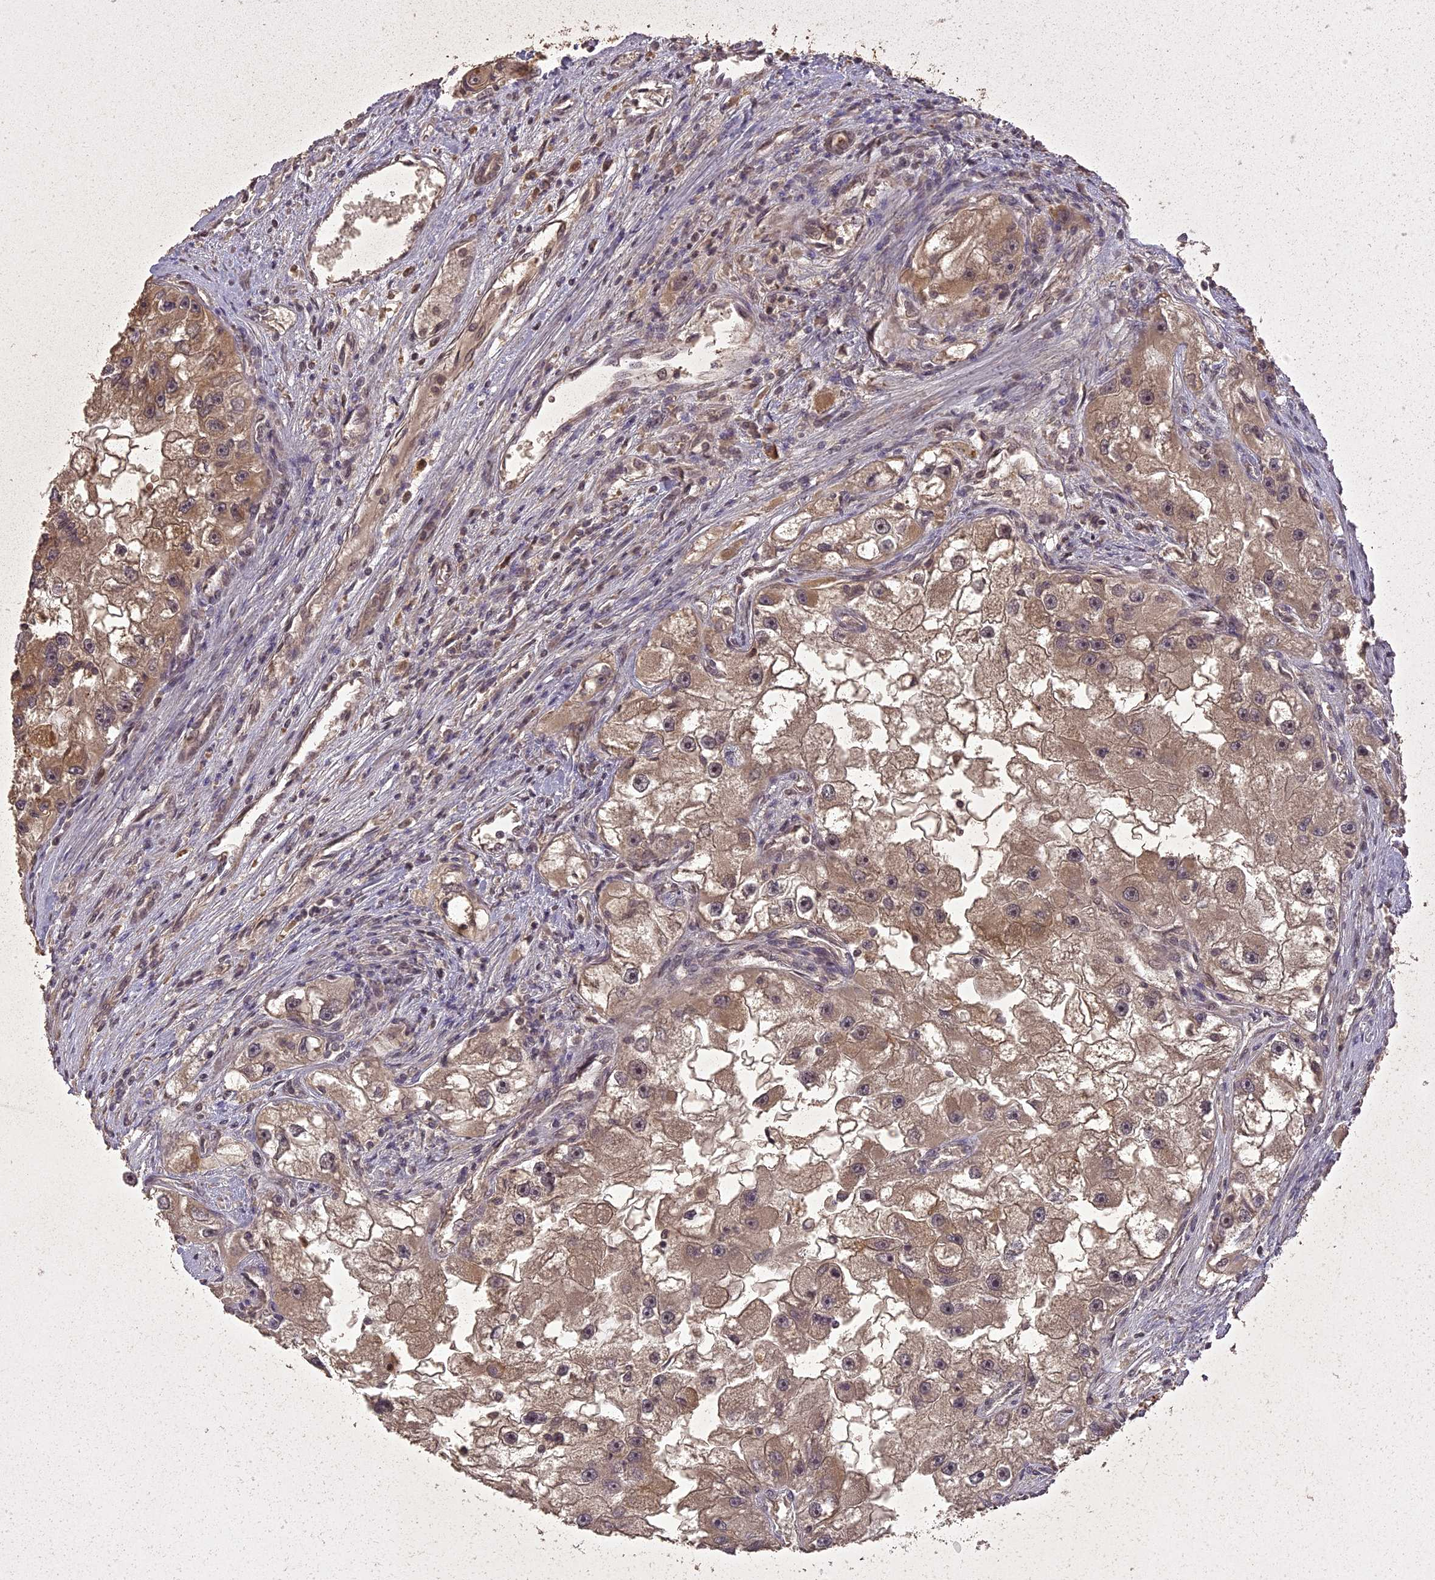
{"staining": {"intensity": "weak", "quantity": ">75%", "location": "cytoplasmic/membranous"}, "tissue": "renal cancer", "cell_type": "Tumor cells", "image_type": "cancer", "snomed": [{"axis": "morphology", "description": "Adenocarcinoma, NOS"}, {"axis": "topography", "description": "Kidney"}], "caption": "High-power microscopy captured an immunohistochemistry (IHC) photomicrograph of renal cancer, revealing weak cytoplasmic/membranous expression in about >75% of tumor cells. Using DAB (brown) and hematoxylin (blue) stains, captured at high magnification using brightfield microscopy.", "gene": "LIN37", "patient": {"sex": "male", "age": 63}}